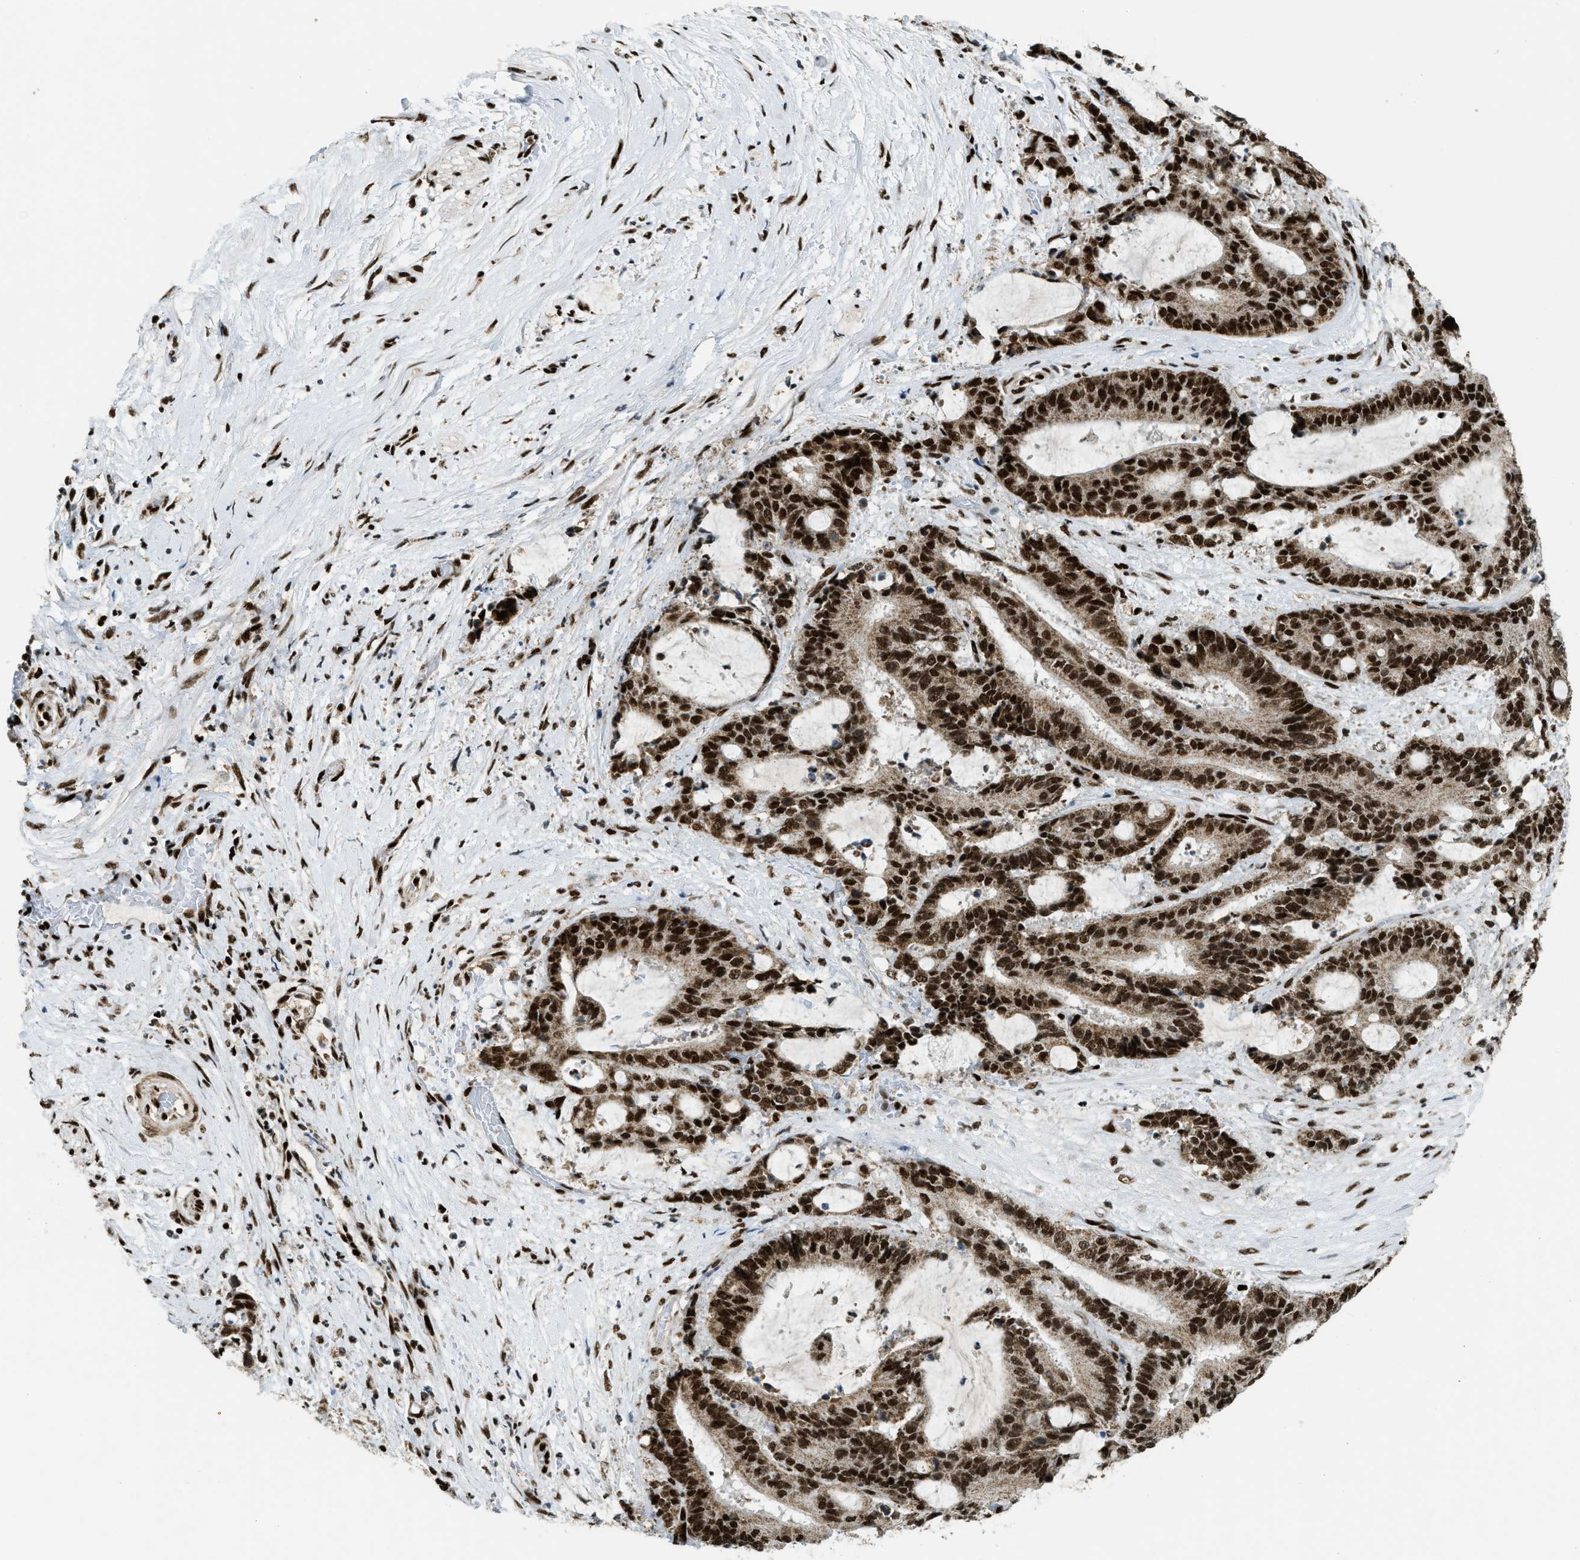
{"staining": {"intensity": "strong", "quantity": ">75%", "location": "nuclear"}, "tissue": "liver cancer", "cell_type": "Tumor cells", "image_type": "cancer", "snomed": [{"axis": "morphology", "description": "Normal tissue, NOS"}, {"axis": "morphology", "description": "Cholangiocarcinoma"}, {"axis": "topography", "description": "Liver"}, {"axis": "topography", "description": "Peripheral nerve tissue"}], "caption": "Immunohistochemical staining of human cholangiocarcinoma (liver) exhibits high levels of strong nuclear positivity in about >75% of tumor cells. Ihc stains the protein in brown and the nuclei are stained blue.", "gene": "GABPB1", "patient": {"sex": "female", "age": 73}}